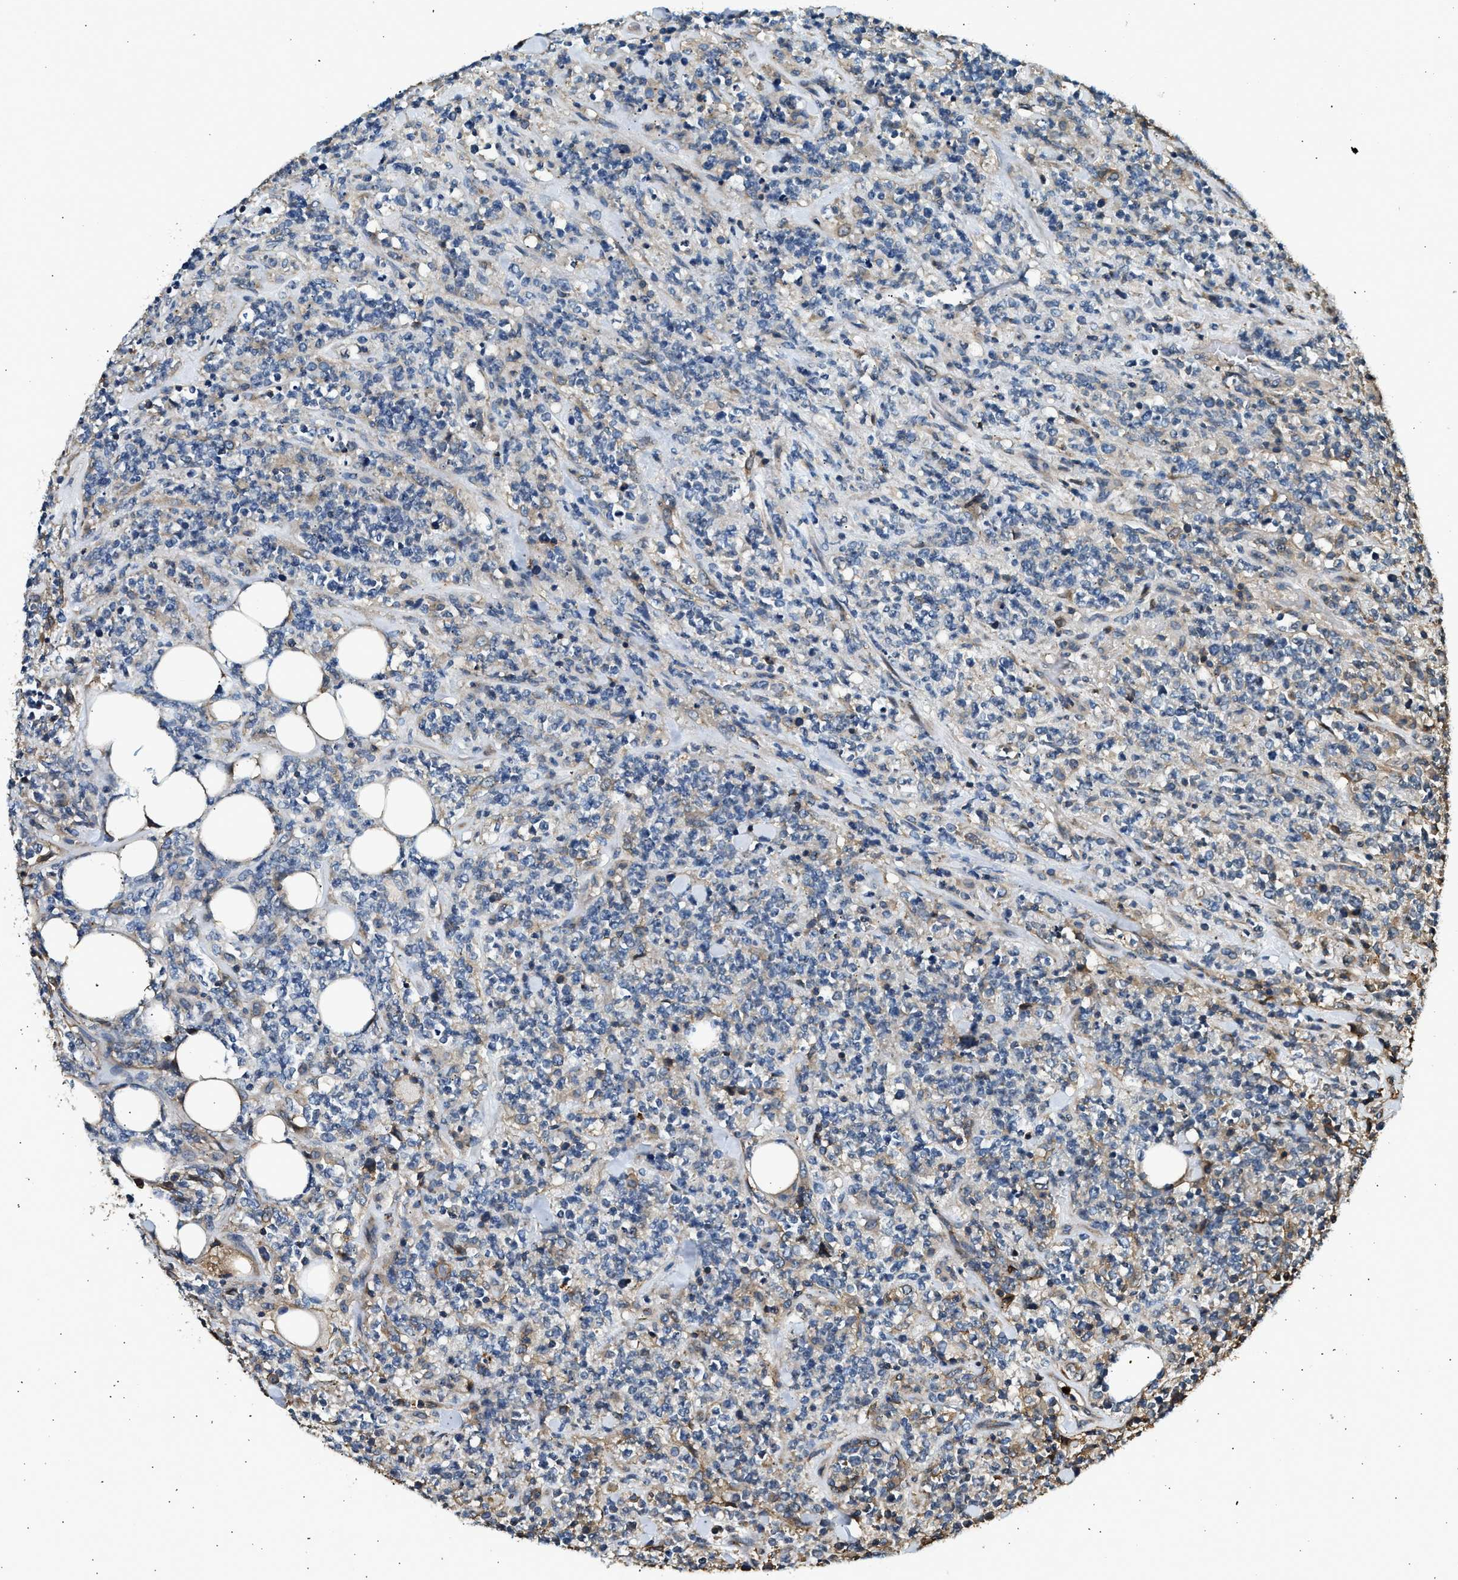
{"staining": {"intensity": "weak", "quantity": "<25%", "location": "cytoplasmic/membranous"}, "tissue": "lymphoma", "cell_type": "Tumor cells", "image_type": "cancer", "snomed": [{"axis": "morphology", "description": "Malignant lymphoma, non-Hodgkin's type, High grade"}, {"axis": "topography", "description": "Soft tissue"}], "caption": "There is no significant expression in tumor cells of malignant lymphoma, non-Hodgkin's type (high-grade).", "gene": "ANXA3", "patient": {"sex": "male", "age": 18}}